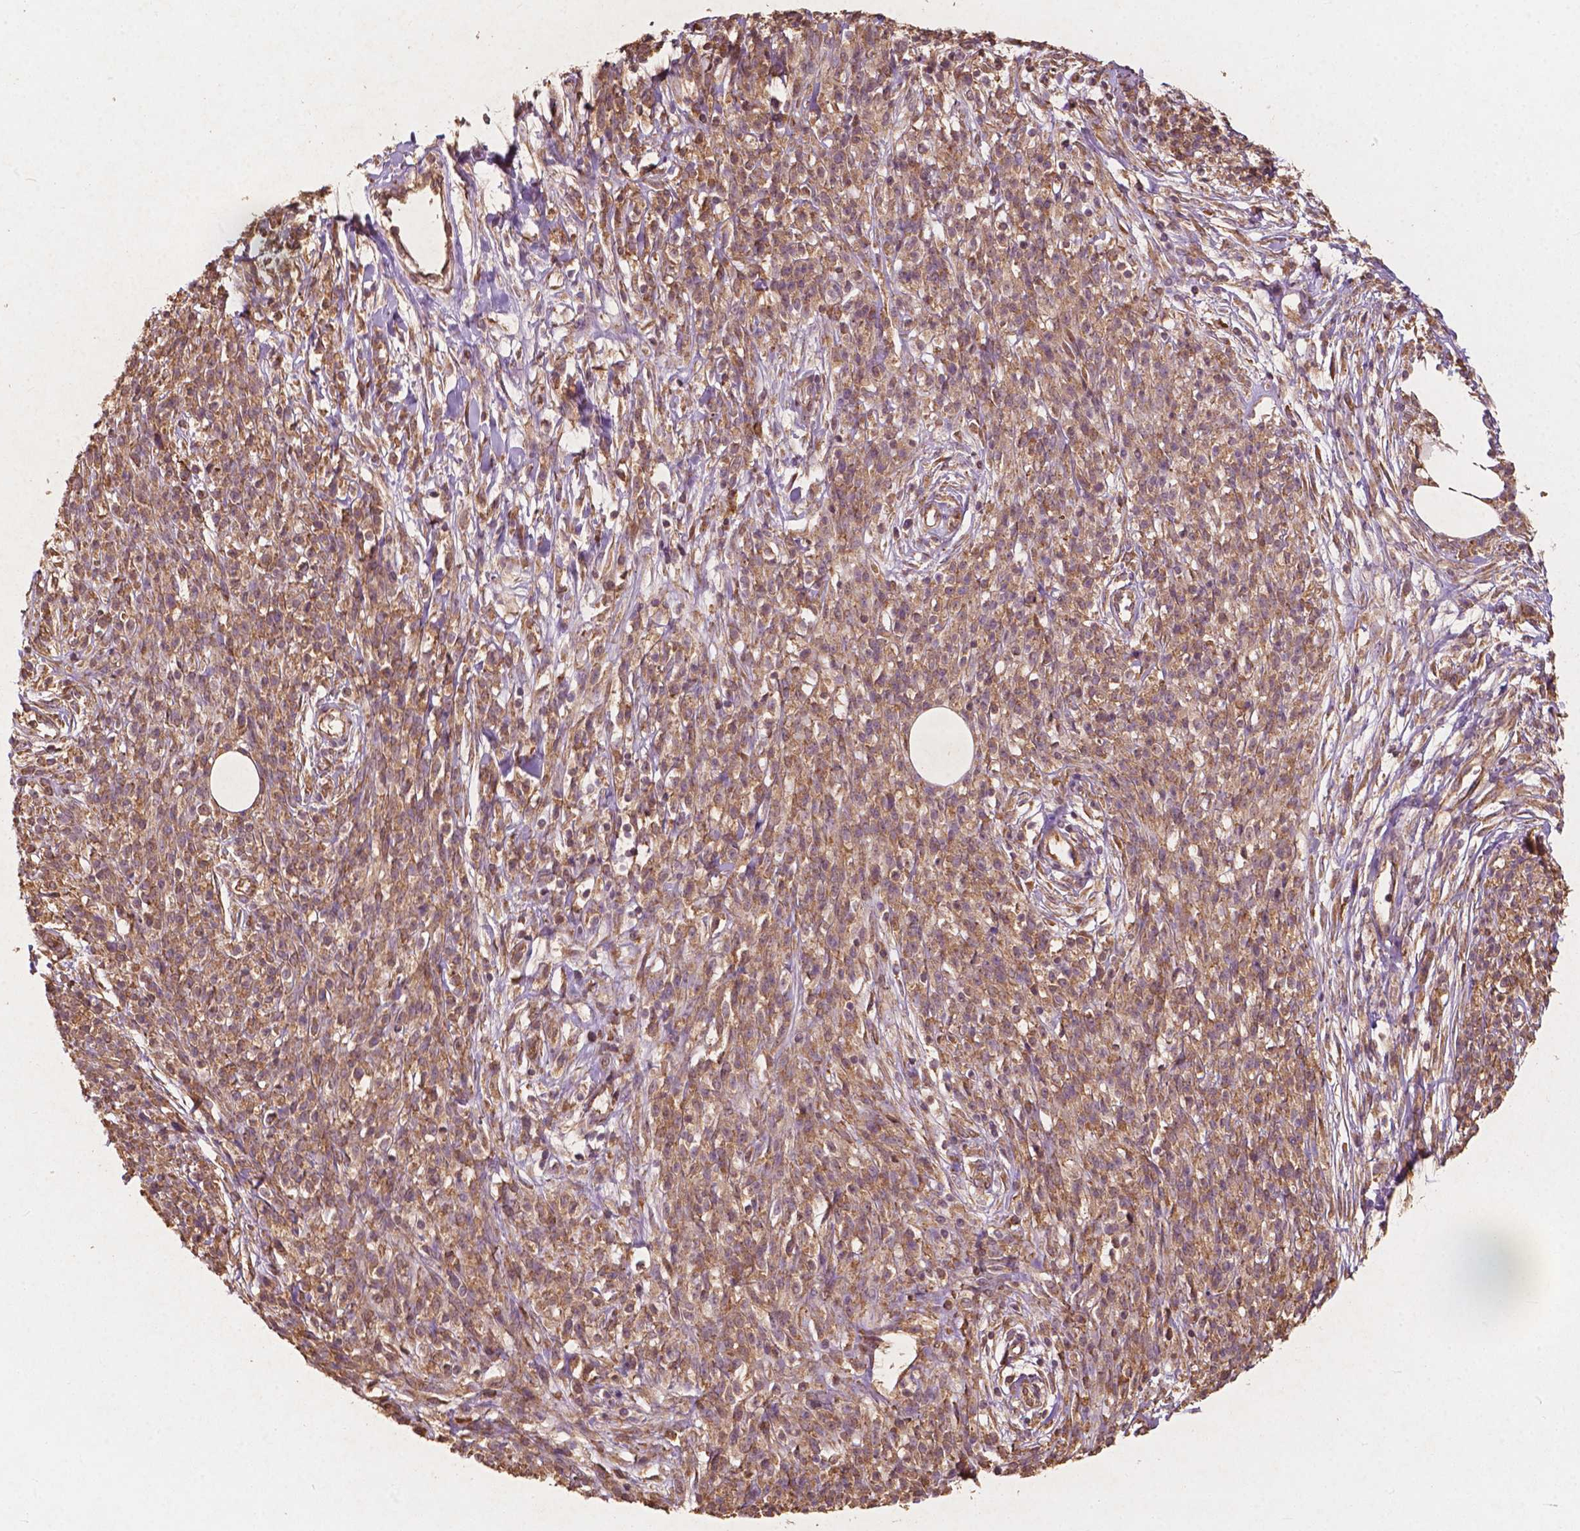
{"staining": {"intensity": "moderate", "quantity": ">75%", "location": "cytoplasmic/membranous"}, "tissue": "melanoma", "cell_type": "Tumor cells", "image_type": "cancer", "snomed": [{"axis": "morphology", "description": "Malignant melanoma, NOS"}, {"axis": "topography", "description": "Skin"}, {"axis": "topography", "description": "Skin of trunk"}], "caption": "Protein staining displays moderate cytoplasmic/membranous expression in about >75% of tumor cells in melanoma.", "gene": "G3BP1", "patient": {"sex": "male", "age": 74}}